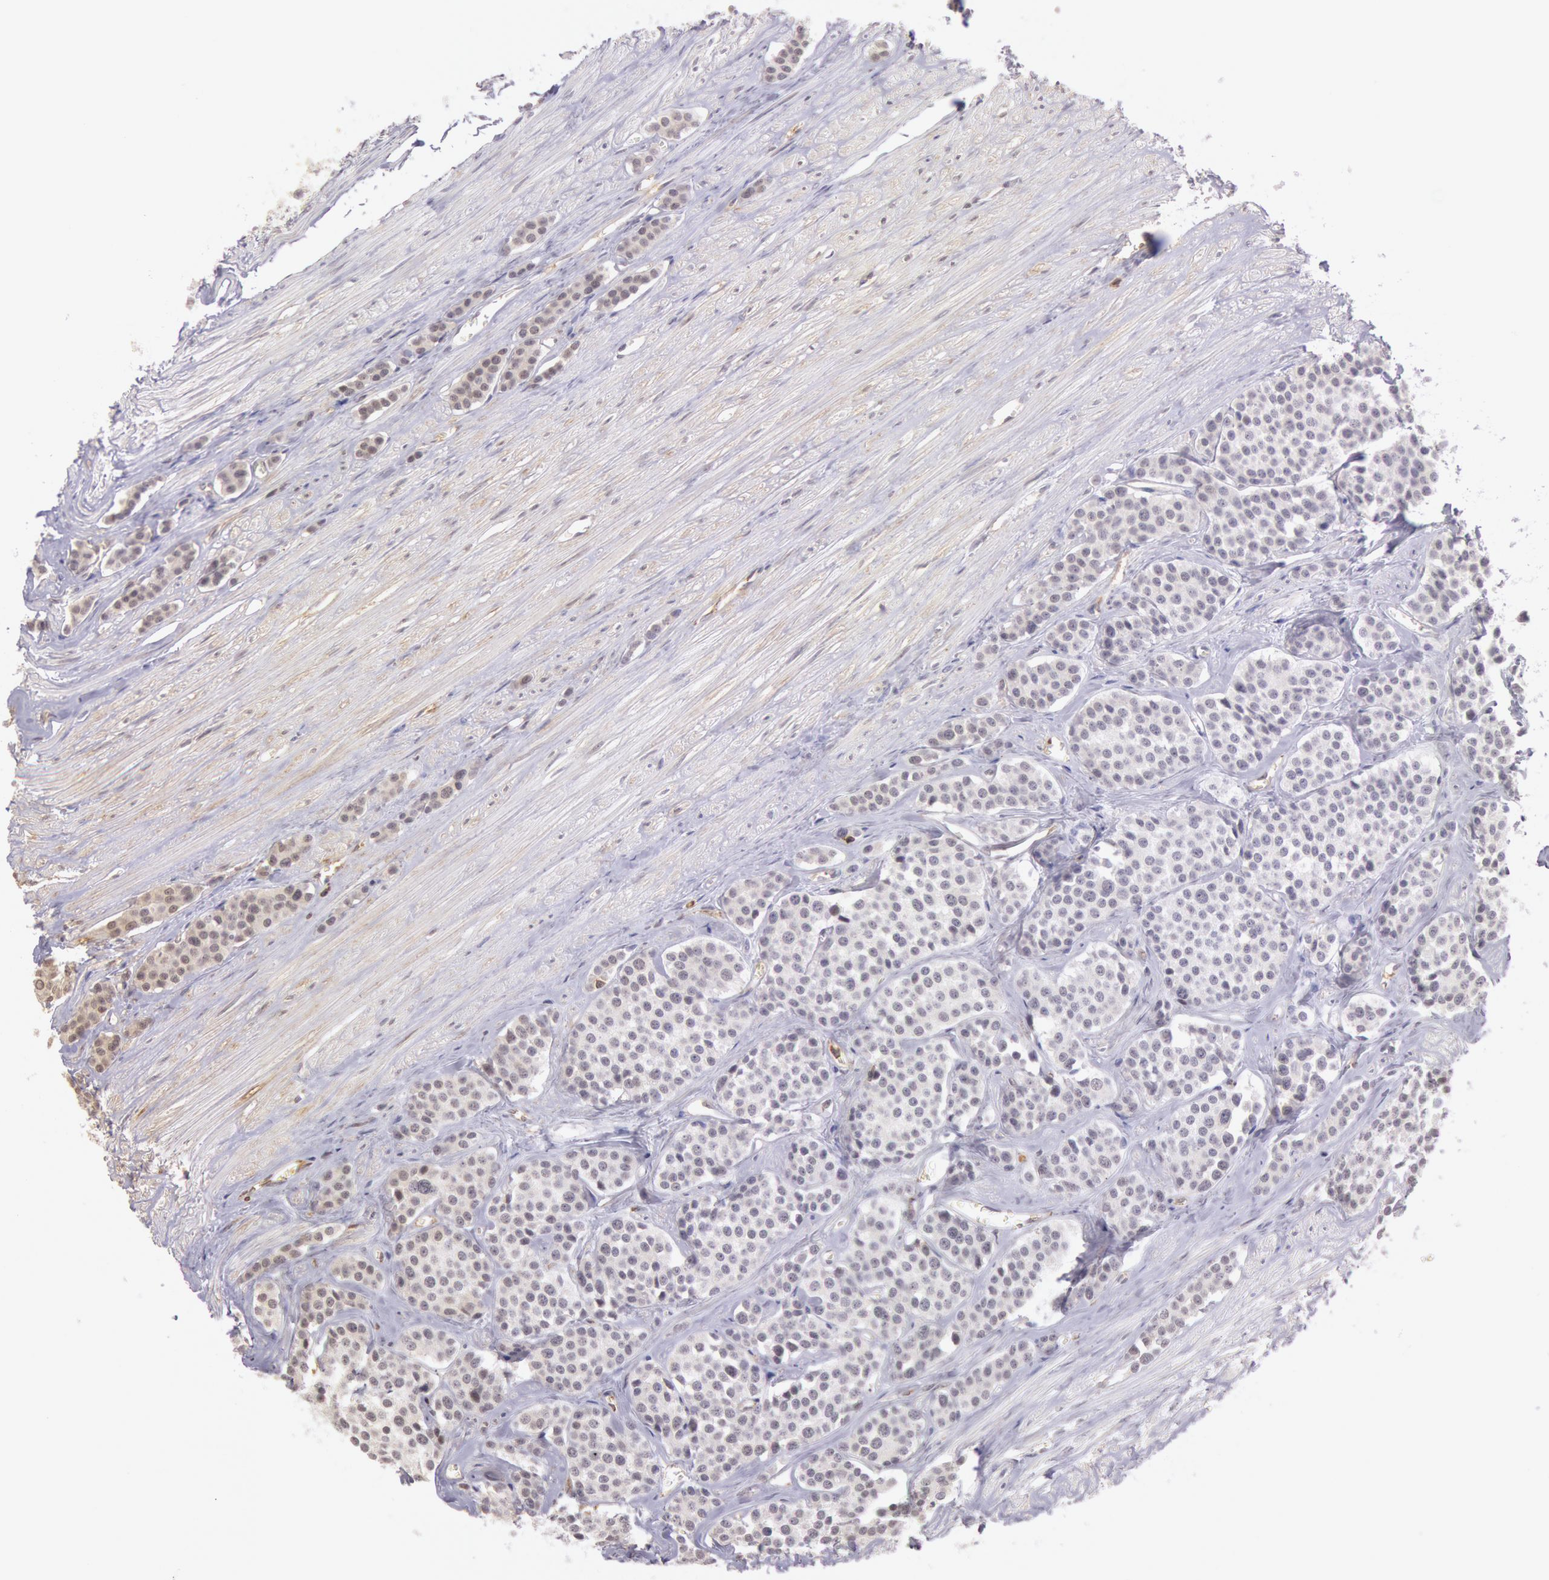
{"staining": {"intensity": "negative", "quantity": "none", "location": "none"}, "tissue": "carcinoid", "cell_type": "Tumor cells", "image_type": "cancer", "snomed": [{"axis": "morphology", "description": "Carcinoid, malignant, NOS"}, {"axis": "topography", "description": "Small intestine"}], "caption": "High magnification brightfield microscopy of malignant carcinoid stained with DAB (brown) and counterstained with hematoxylin (blue): tumor cells show no significant staining.", "gene": "HIF1A", "patient": {"sex": "male", "age": 60}}